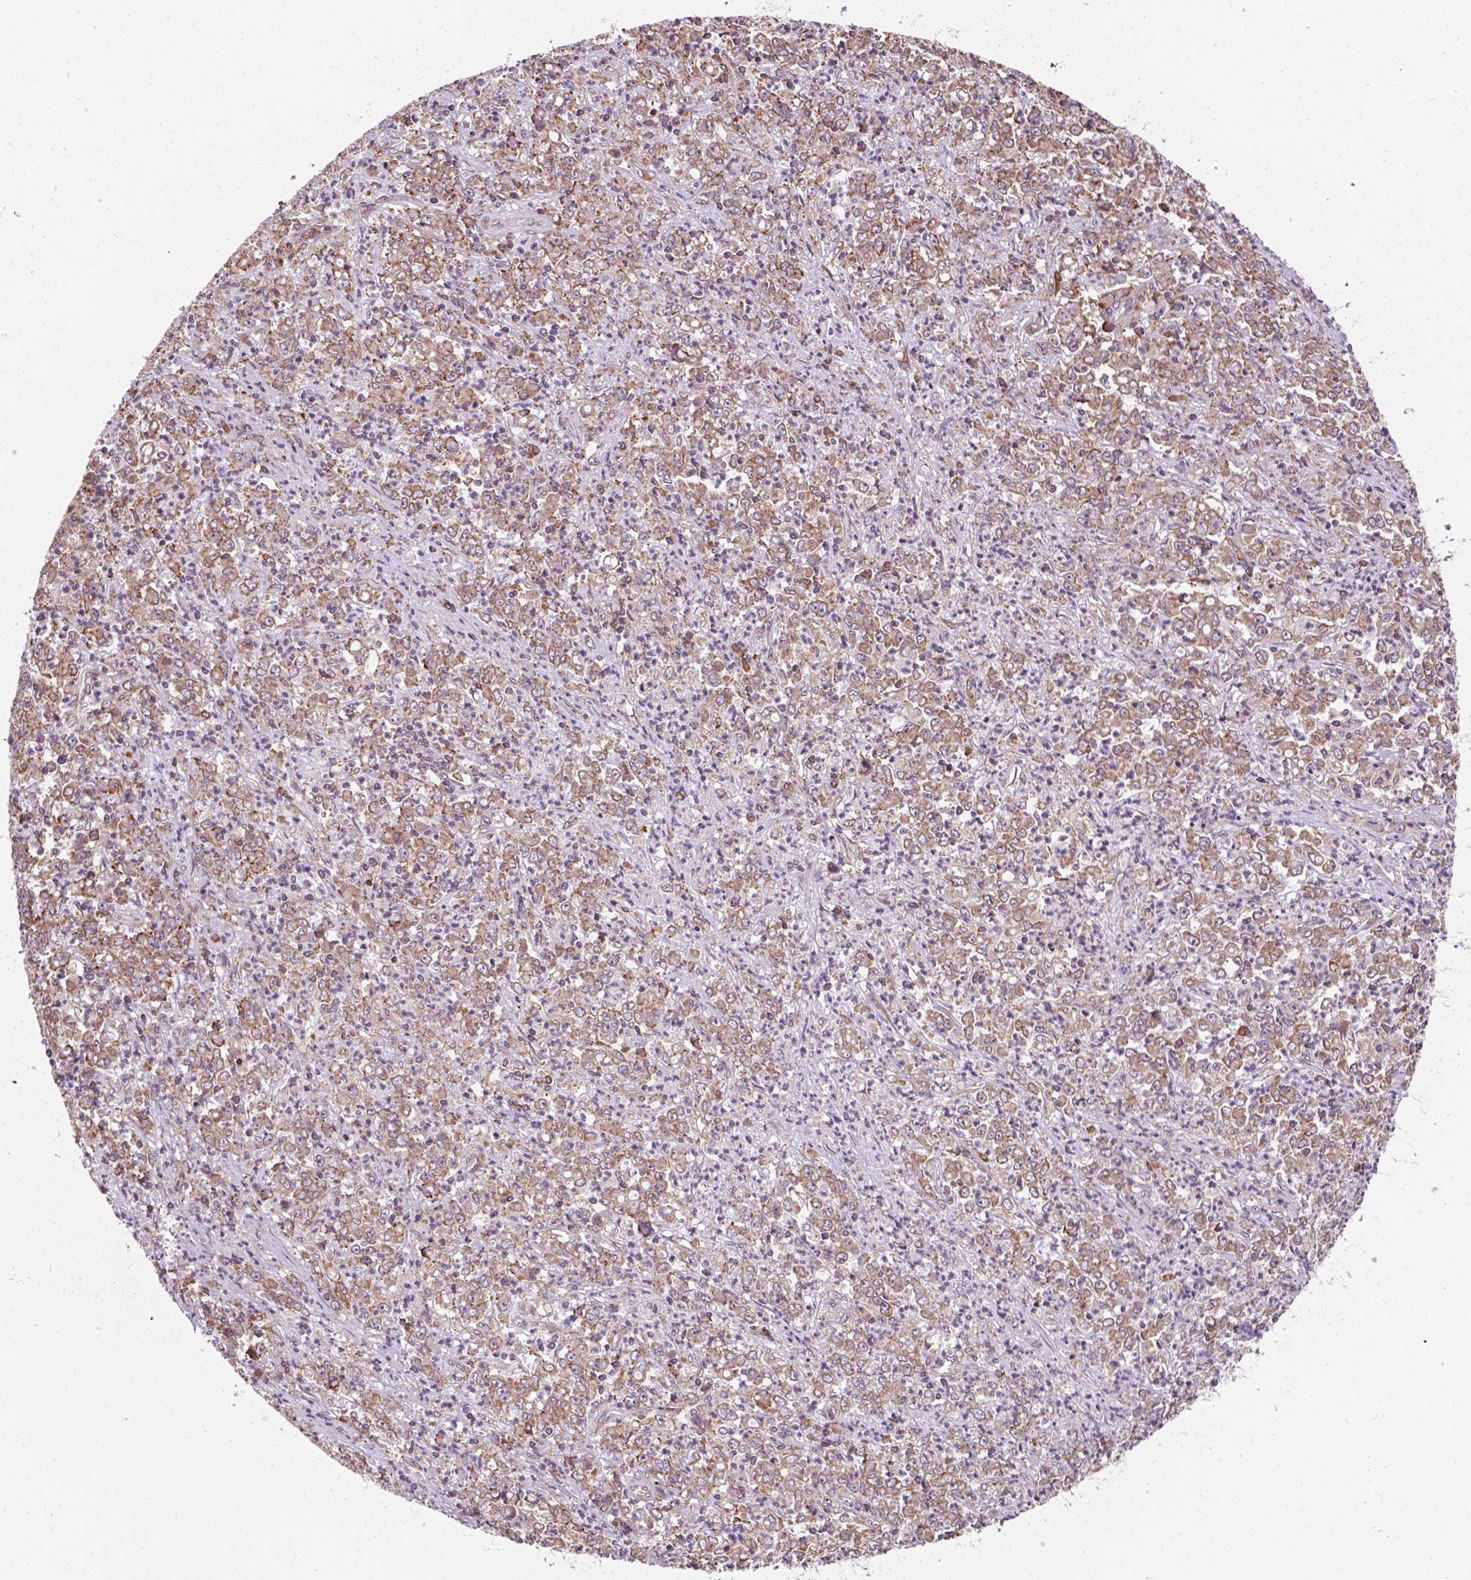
{"staining": {"intensity": "moderate", "quantity": "25%-75%", "location": "cytoplasmic/membranous"}, "tissue": "stomach cancer", "cell_type": "Tumor cells", "image_type": "cancer", "snomed": [{"axis": "morphology", "description": "Adenocarcinoma, NOS"}, {"axis": "topography", "description": "Stomach, lower"}], "caption": "Stomach cancer (adenocarcinoma) stained with DAB (3,3'-diaminobenzidine) immunohistochemistry shows medium levels of moderate cytoplasmic/membranous positivity in approximately 25%-75% of tumor cells.", "gene": "GANAB", "patient": {"sex": "female", "age": 71}}